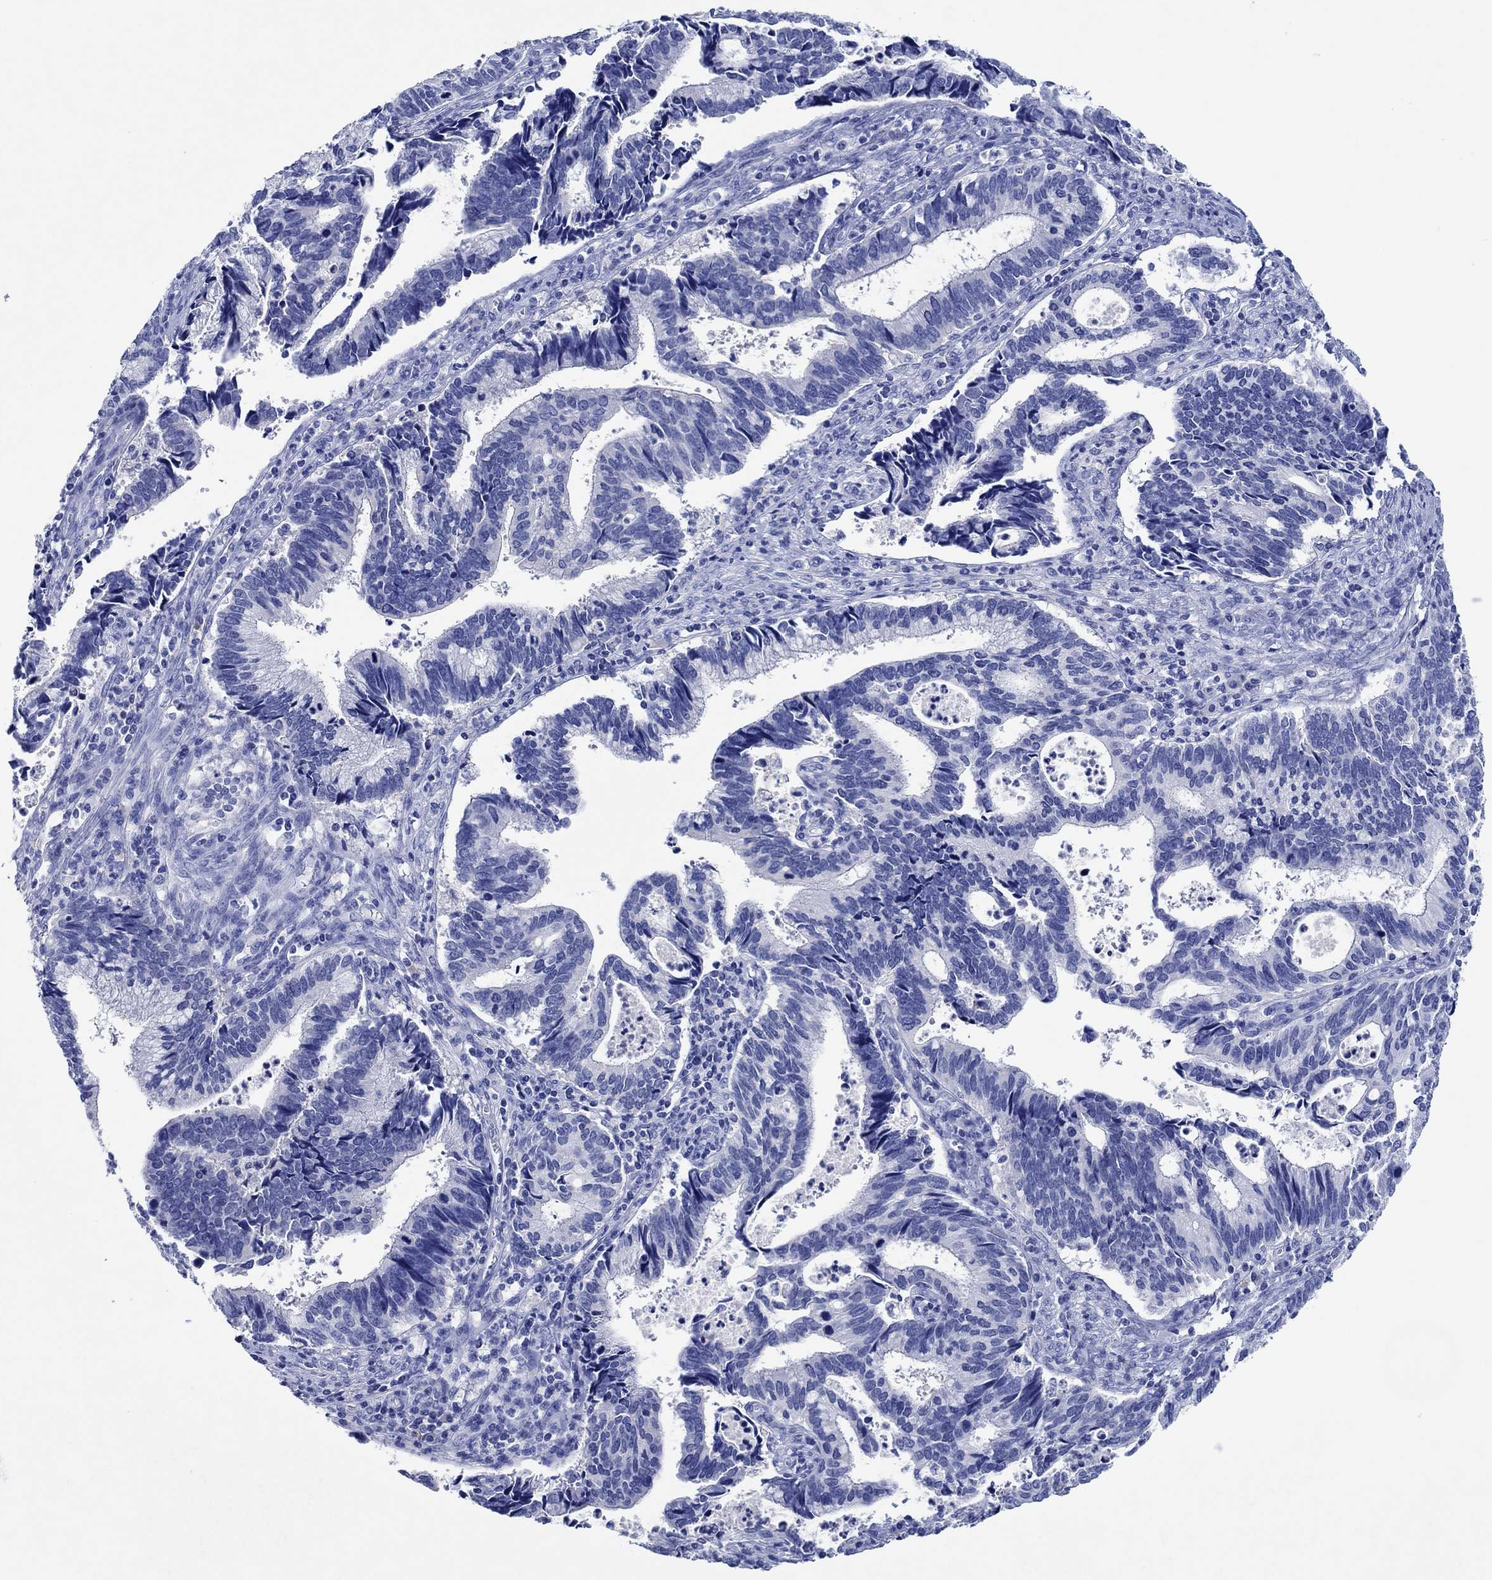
{"staining": {"intensity": "negative", "quantity": "none", "location": "none"}, "tissue": "cervical cancer", "cell_type": "Tumor cells", "image_type": "cancer", "snomed": [{"axis": "morphology", "description": "Adenocarcinoma, NOS"}, {"axis": "topography", "description": "Cervix"}], "caption": "The photomicrograph reveals no staining of tumor cells in adenocarcinoma (cervical).", "gene": "CPNE6", "patient": {"sex": "female", "age": 42}}